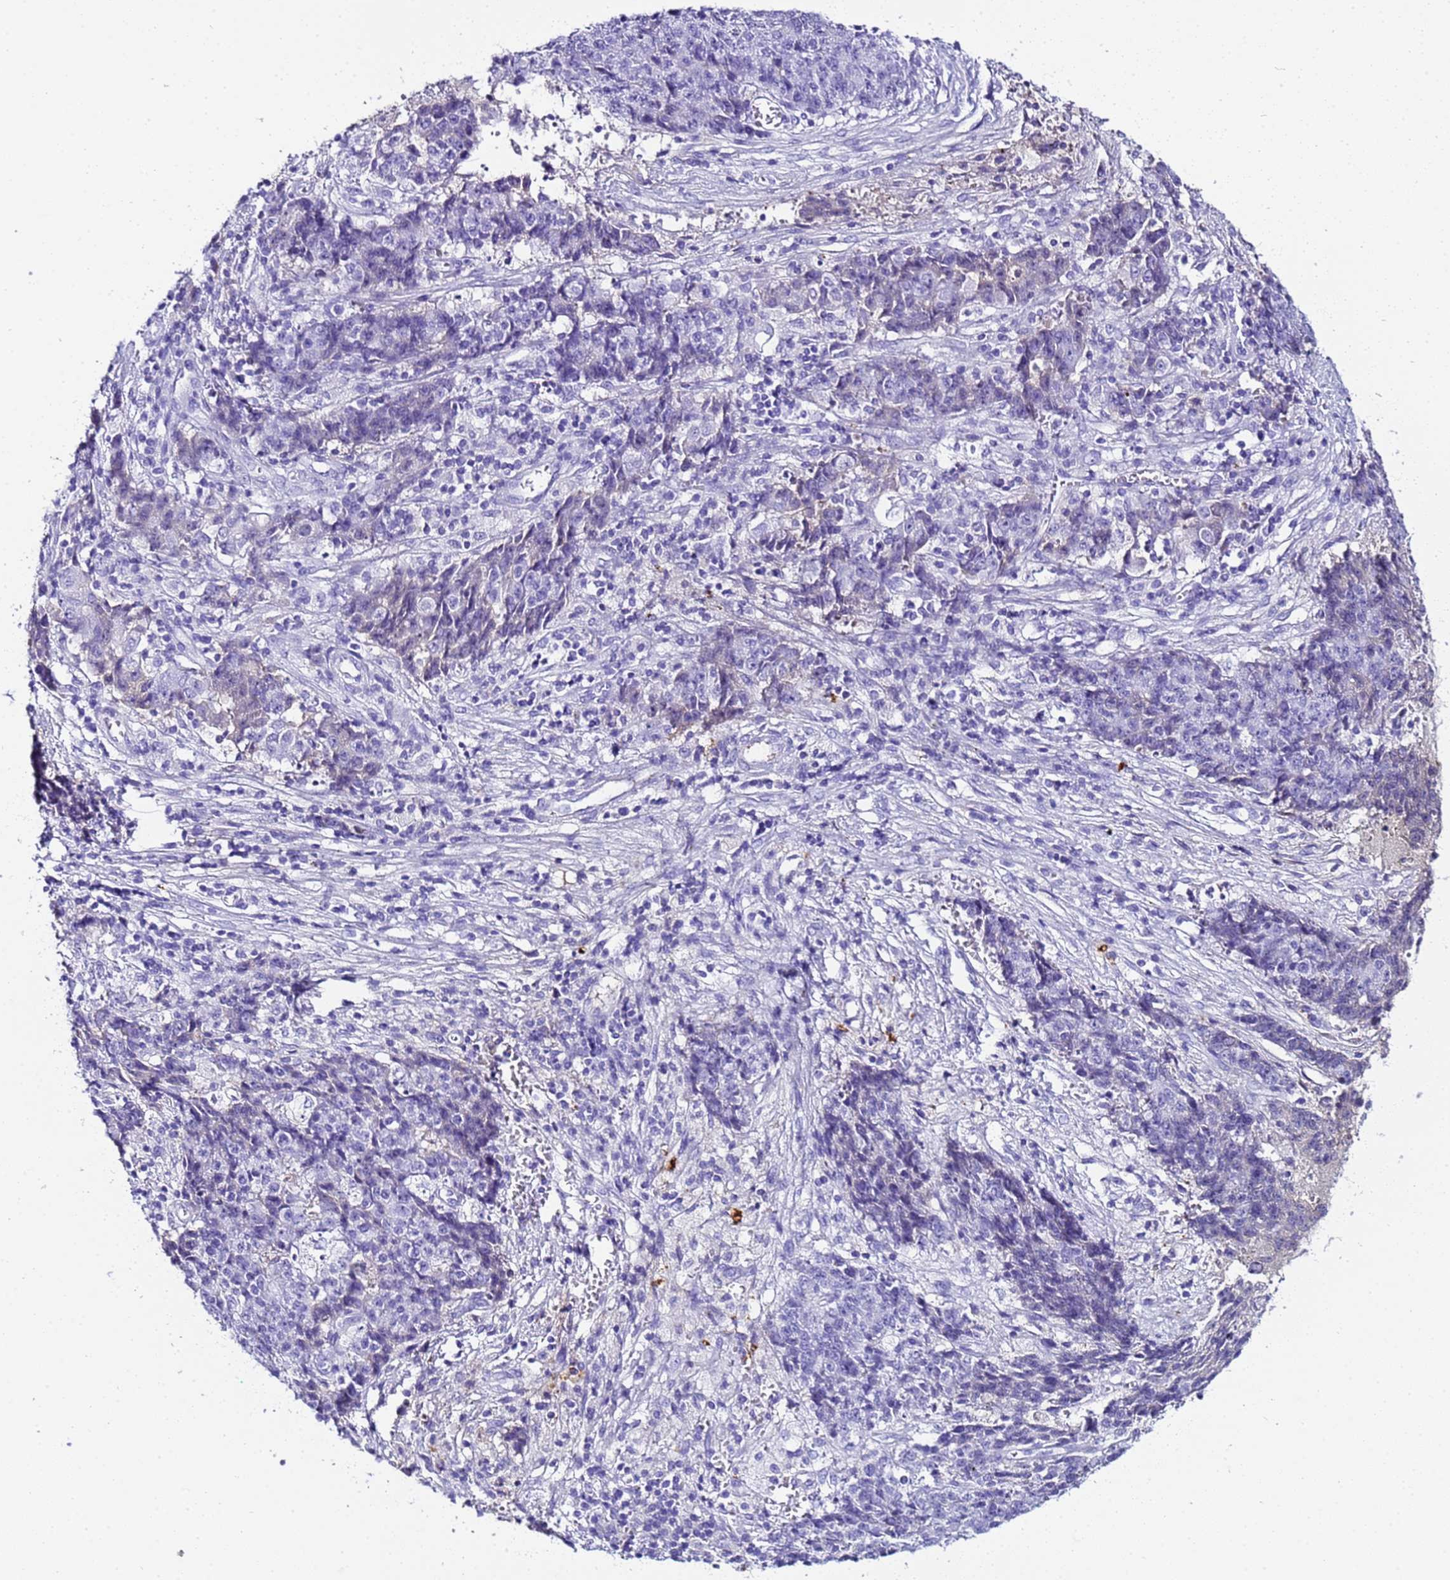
{"staining": {"intensity": "negative", "quantity": "none", "location": "none"}, "tissue": "ovarian cancer", "cell_type": "Tumor cells", "image_type": "cancer", "snomed": [{"axis": "morphology", "description": "Carcinoma, endometroid"}, {"axis": "topography", "description": "Ovary"}], "caption": "This is an IHC micrograph of ovarian cancer (endometroid carcinoma). There is no expression in tumor cells.", "gene": "CFHR2", "patient": {"sex": "female", "age": 42}}